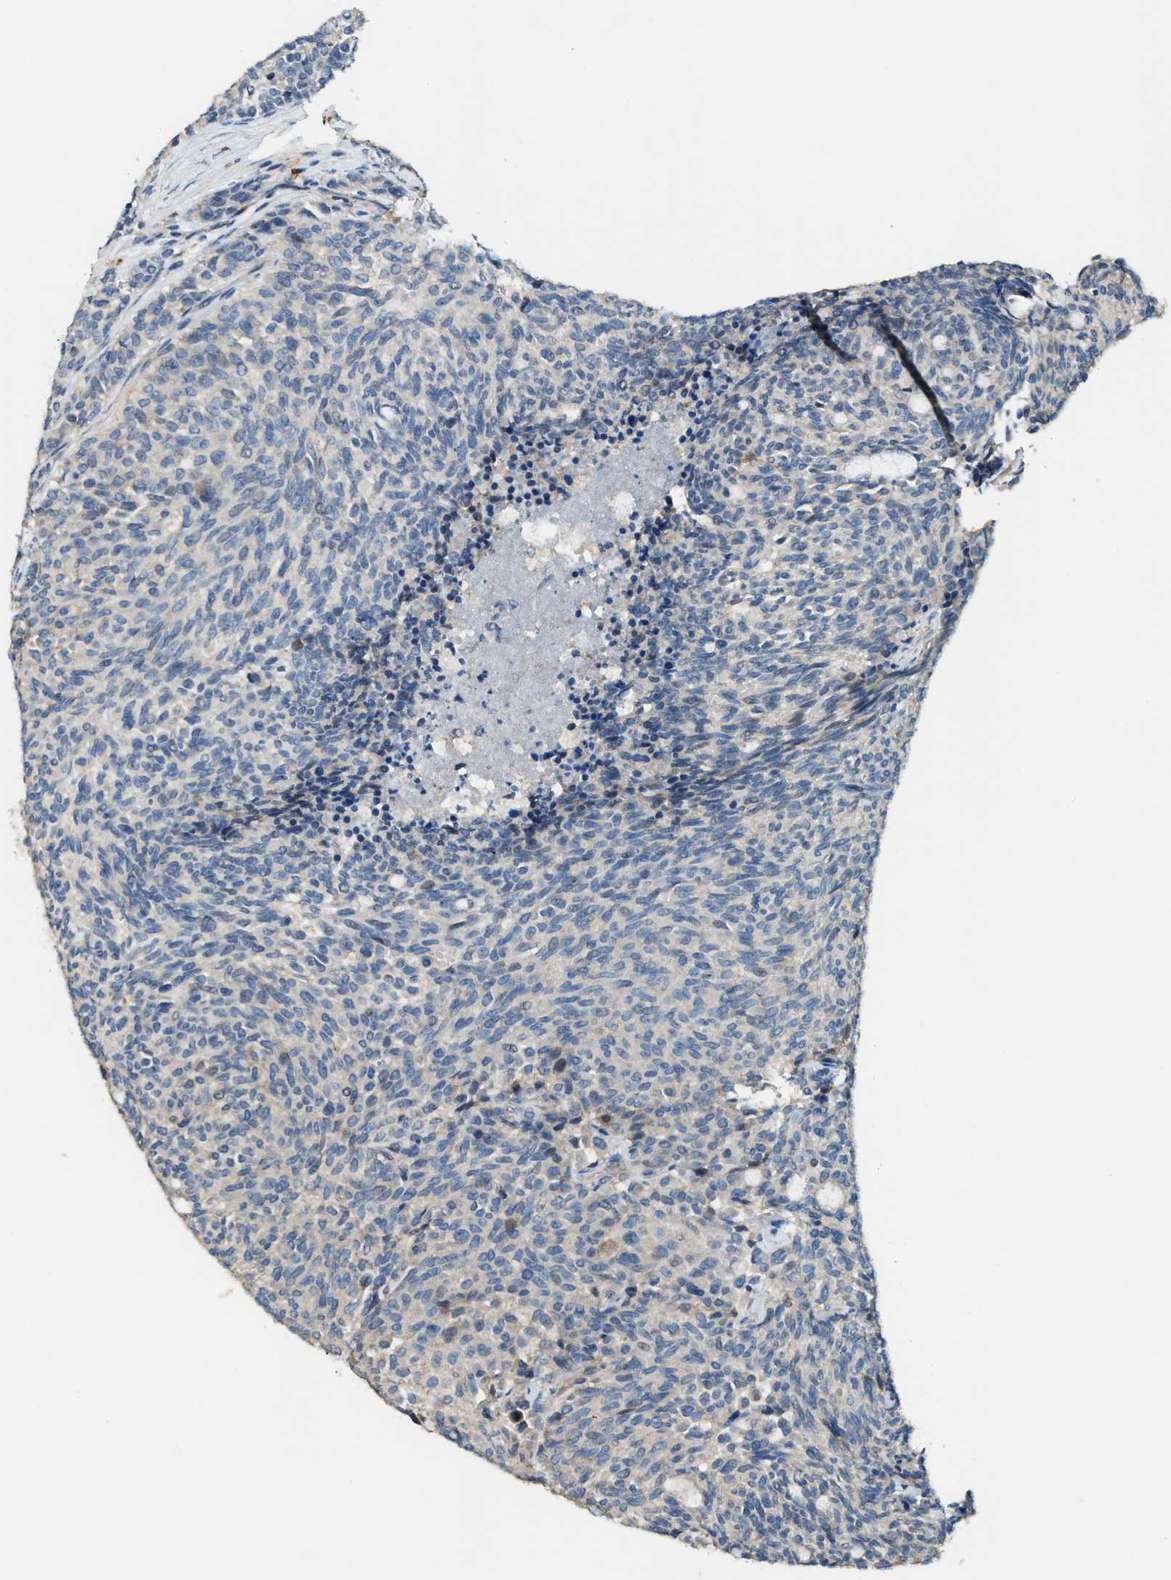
{"staining": {"intensity": "negative", "quantity": "none", "location": "none"}, "tissue": "carcinoid", "cell_type": "Tumor cells", "image_type": "cancer", "snomed": [{"axis": "morphology", "description": "Carcinoid, malignant, NOS"}, {"axis": "topography", "description": "Pancreas"}], "caption": "Carcinoid stained for a protein using immunohistochemistry (IHC) reveals no staining tumor cells.", "gene": "SERPINB5", "patient": {"sex": "female", "age": 54}}